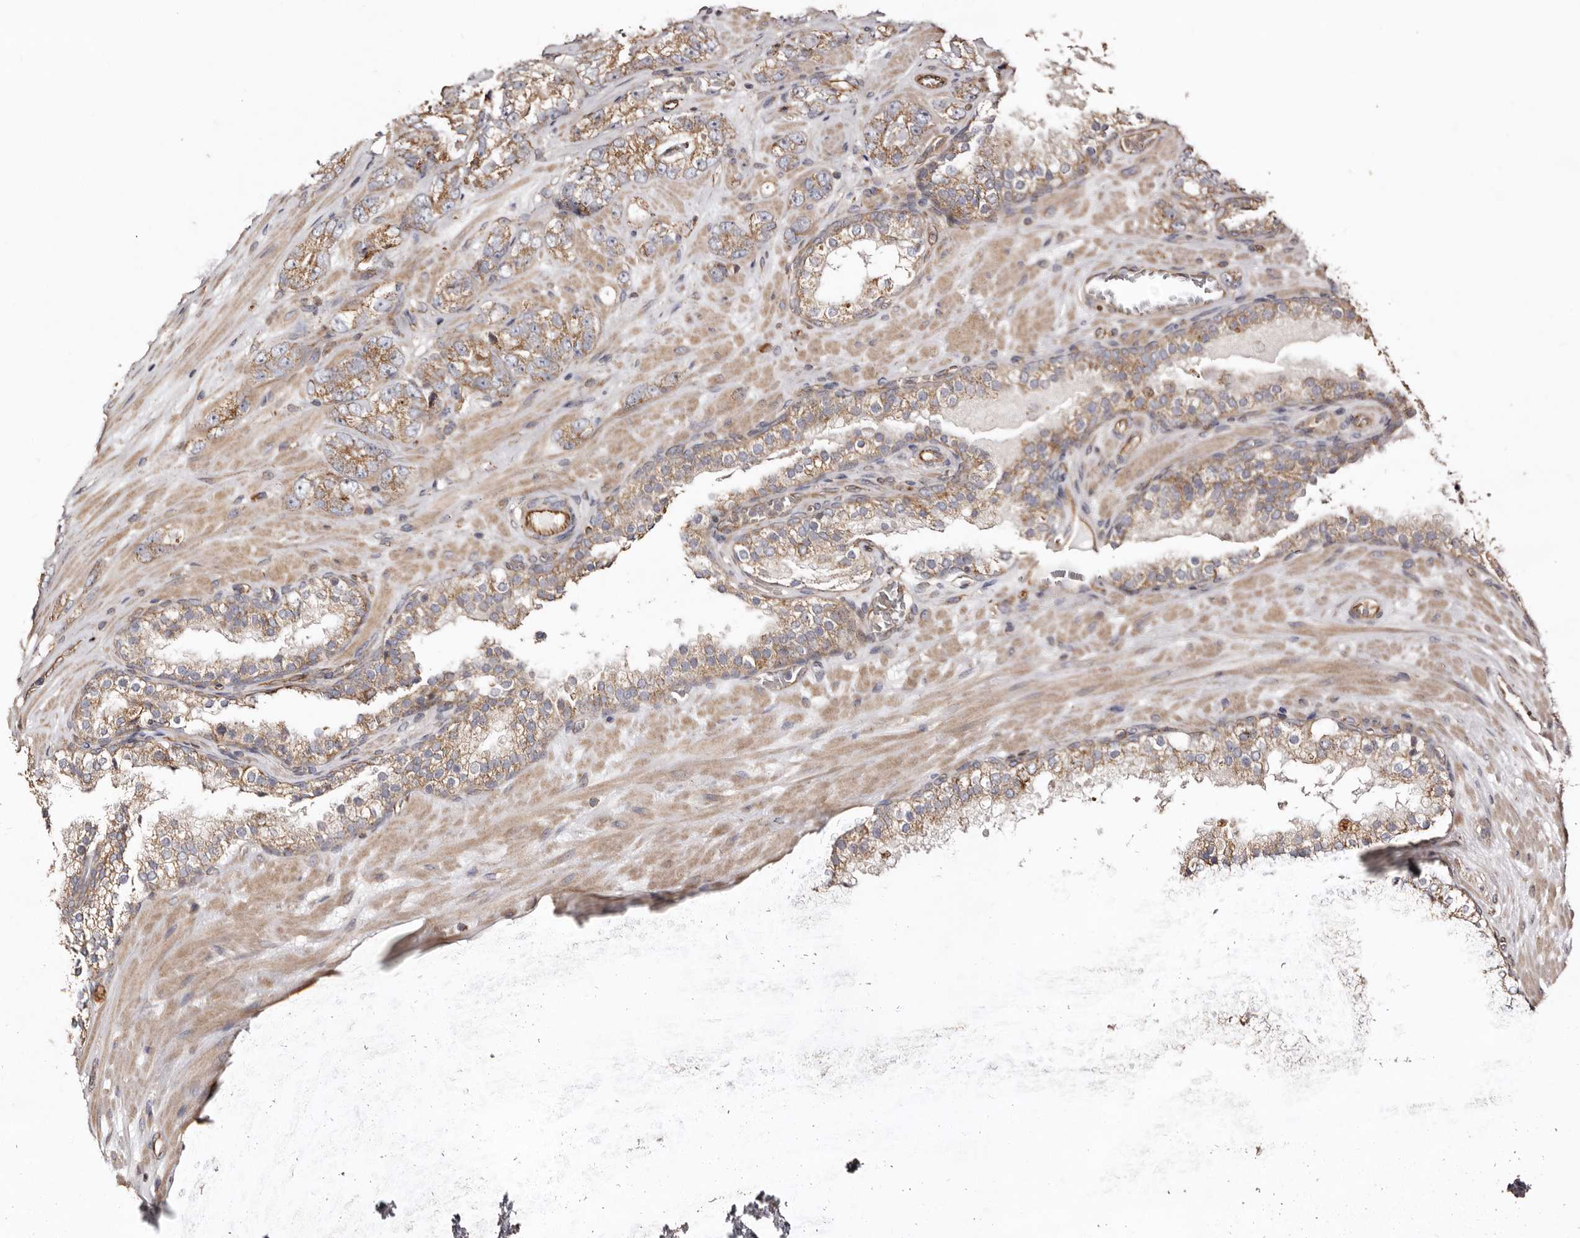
{"staining": {"intensity": "moderate", "quantity": ">75%", "location": "cytoplasmic/membranous"}, "tissue": "prostate cancer", "cell_type": "Tumor cells", "image_type": "cancer", "snomed": [{"axis": "morphology", "description": "Adenocarcinoma, High grade"}, {"axis": "topography", "description": "Prostate"}], "caption": "A brown stain shows moderate cytoplasmic/membranous staining of a protein in prostate adenocarcinoma (high-grade) tumor cells. The protein of interest is shown in brown color, while the nuclei are stained blue.", "gene": "MACC1", "patient": {"sex": "male", "age": 56}}